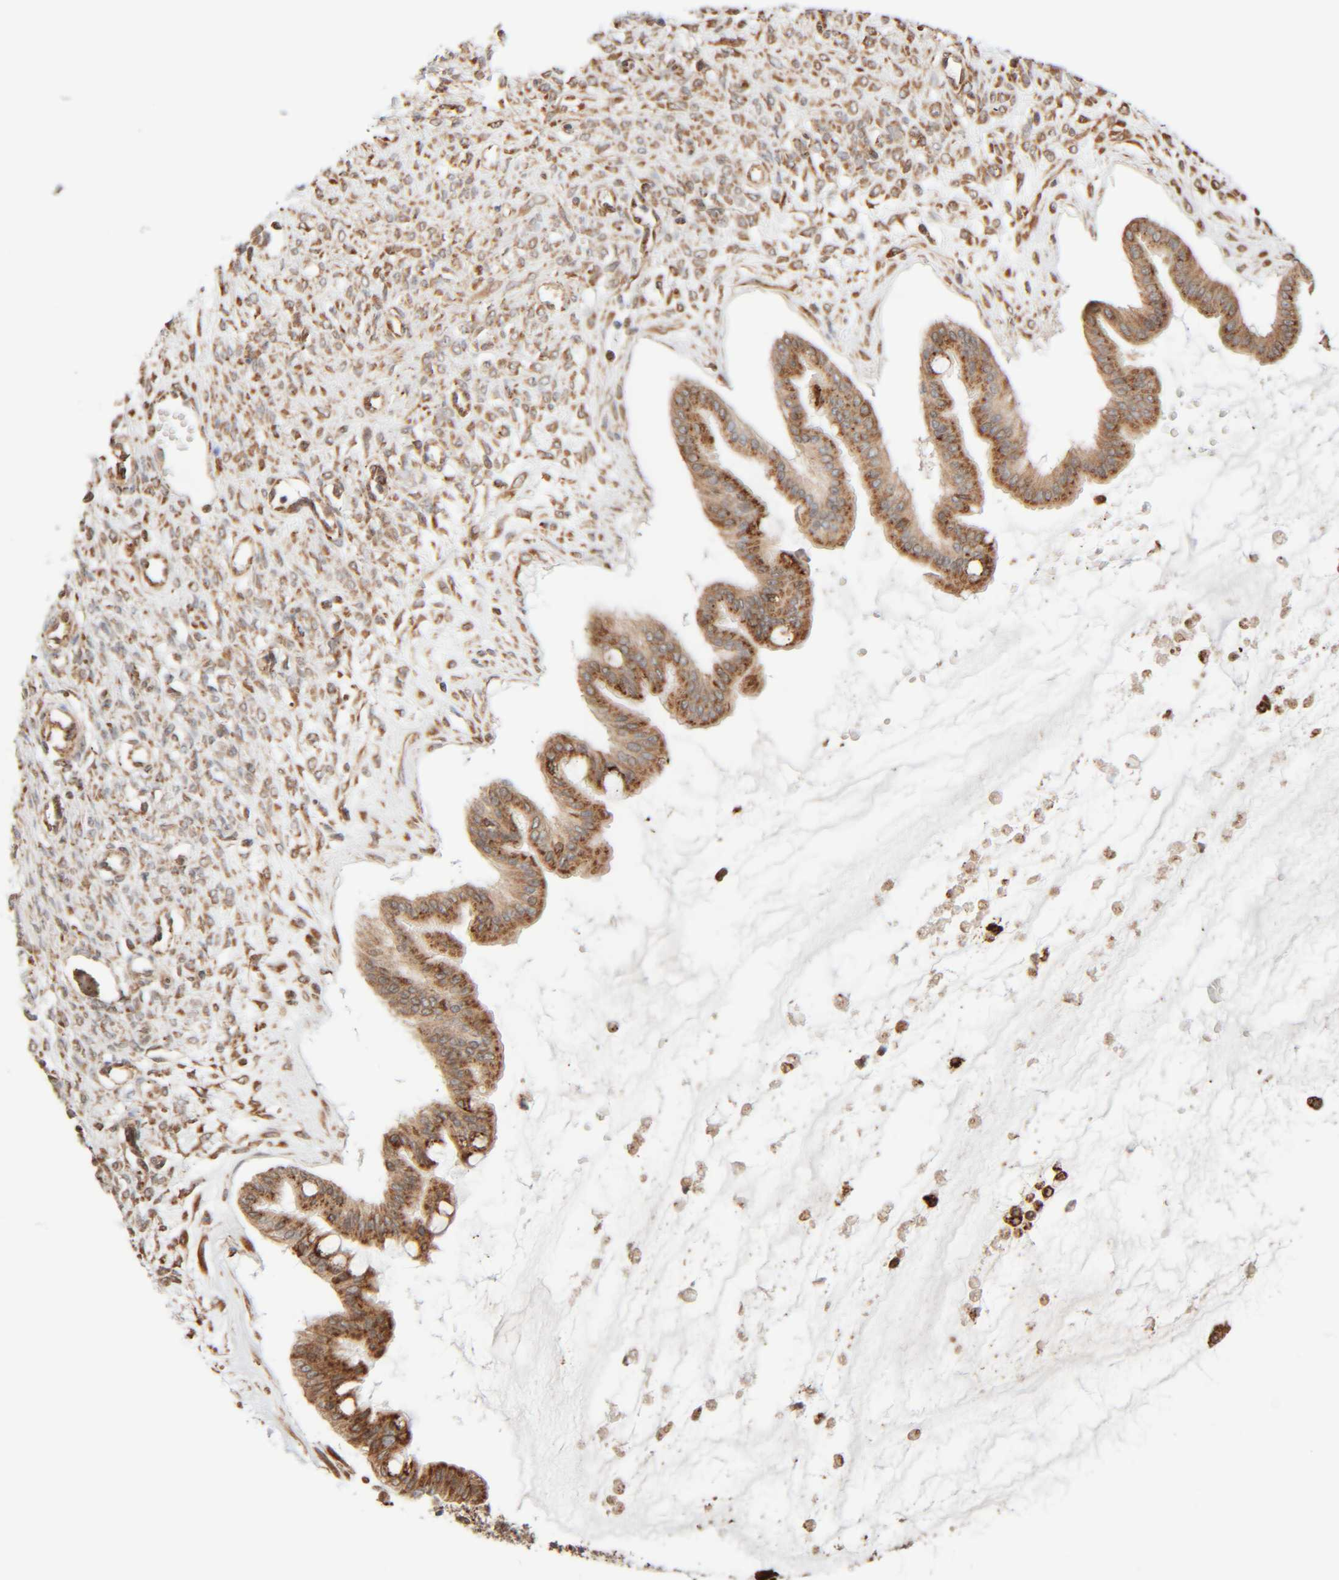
{"staining": {"intensity": "moderate", "quantity": ">75%", "location": "cytoplasmic/membranous"}, "tissue": "ovarian cancer", "cell_type": "Tumor cells", "image_type": "cancer", "snomed": [{"axis": "morphology", "description": "Cystadenocarcinoma, mucinous, NOS"}, {"axis": "topography", "description": "Ovary"}], "caption": "Protein expression analysis of mucinous cystadenocarcinoma (ovarian) demonstrates moderate cytoplasmic/membranous expression in approximately >75% of tumor cells.", "gene": "INTS1", "patient": {"sex": "female", "age": 73}}